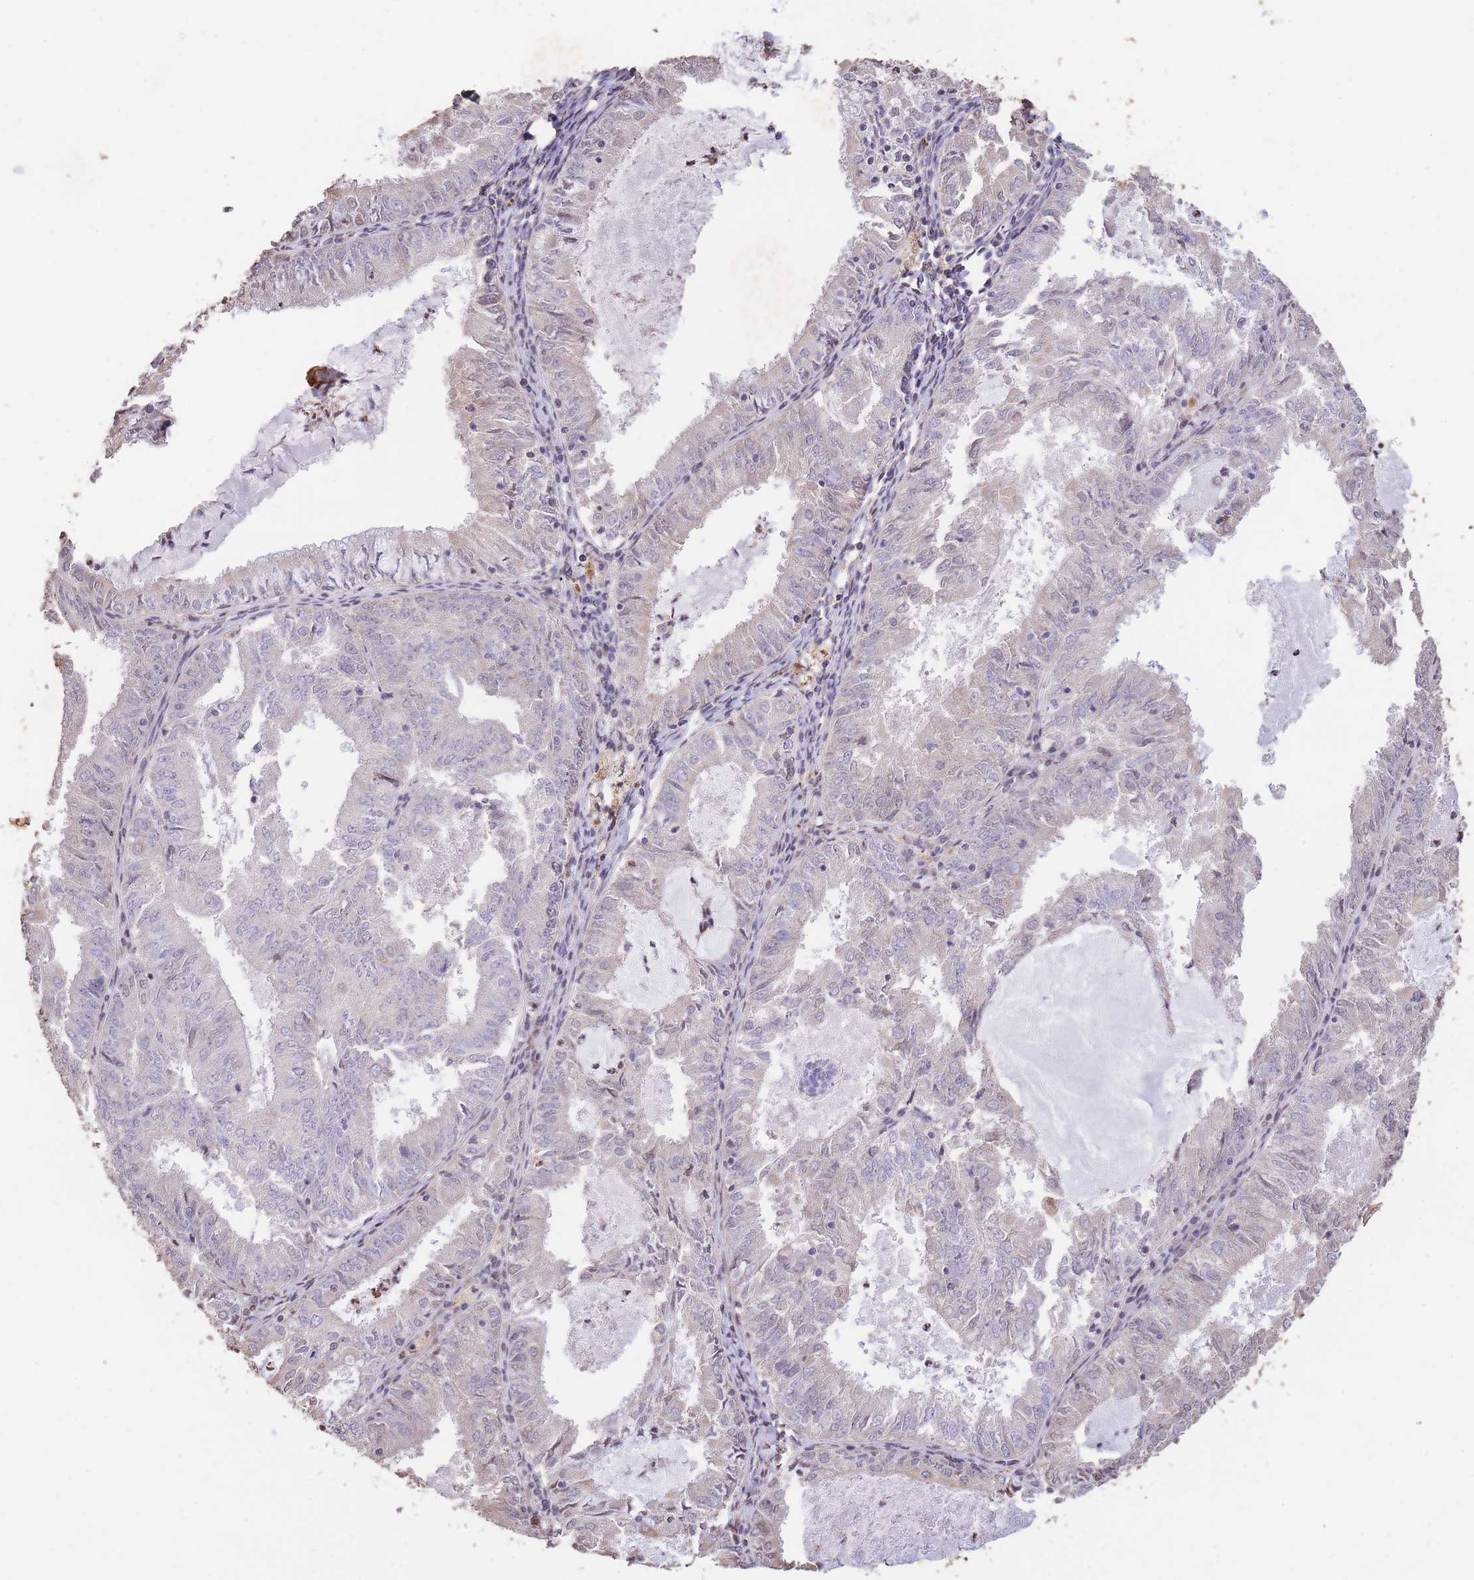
{"staining": {"intensity": "negative", "quantity": "none", "location": "none"}, "tissue": "endometrial cancer", "cell_type": "Tumor cells", "image_type": "cancer", "snomed": [{"axis": "morphology", "description": "Adenocarcinoma, NOS"}, {"axis": "topography", "description": "Endometrium"}], "caption": "Endometrial cancer was stained to show a protein in brown. There is no significant positivity in tumor cells. (Stains: DAB immunohistochemistry (IHC) with hematoxylin counter stain, Microscopy: brightfield microscopy at high magnification).", "gene": "RGS14", "patient": {"sex": "female", "age": 57}}